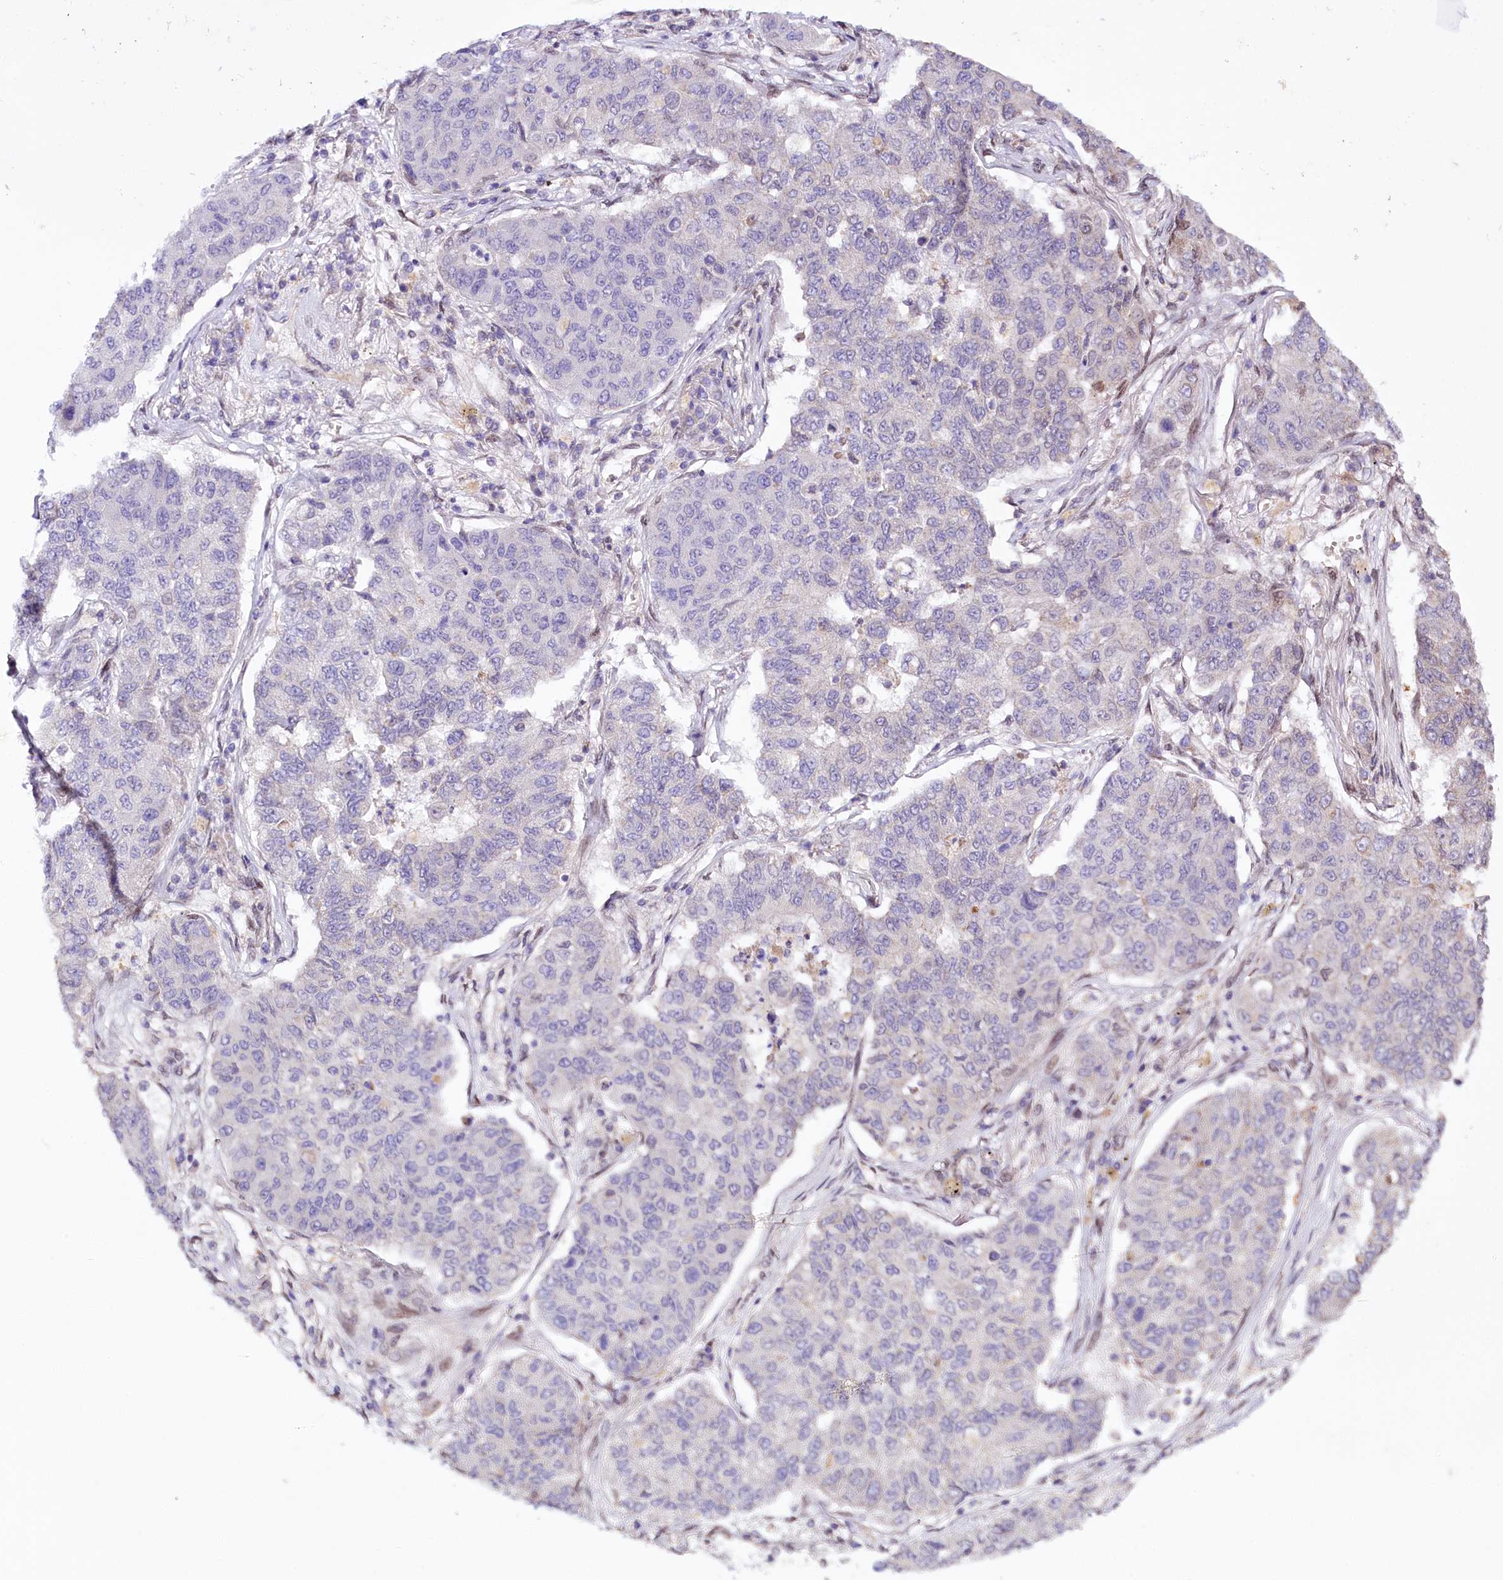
{"staining": {"intensity": "negative", "quantity": "none", "location": "none"}, "tissue": "lung cancer", "cell_type": "Tumor cells", "image_type": "cancer", "snomed": [{"axis": "morphology", "description": "Squamous cell carcinoma, NOS"}, {"axis": "topography", "description": "Lung"}], "caption": "Protein analysis of lung cancer (squamous cell carcinoma) reveals no significant positivity in tumor cells. (DAB (3,3'-diaminobenzidine) immunohistochemistry (IHC) visualized using brightfield microscopy, high magnification).", "gene": "ZNF226", "patient": {"sex": "male", "age": 74}}